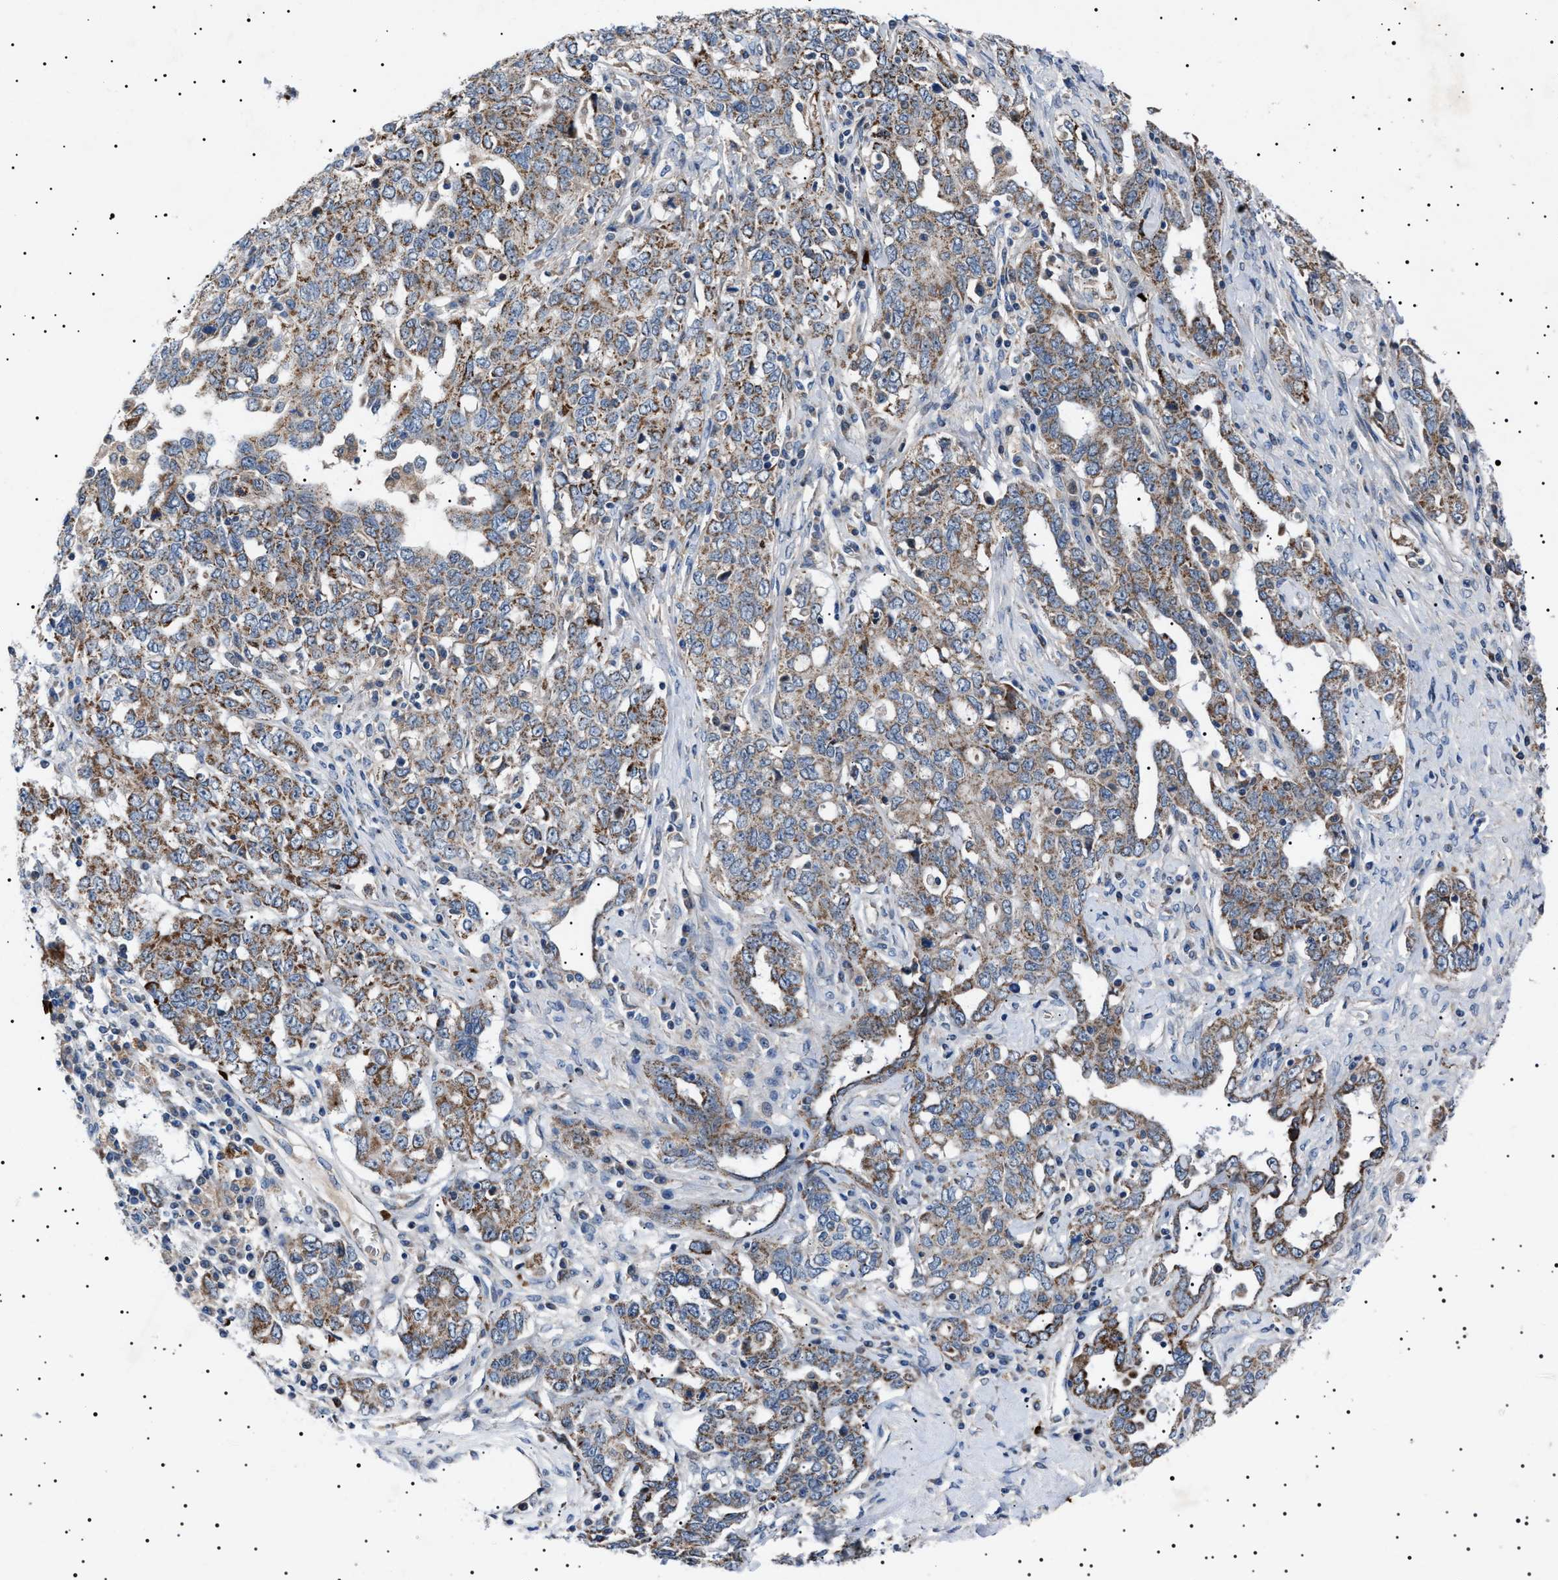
{"staining": {"intensity": "moderate", "quantity": ">75%", "location": "cytoplasmic/membranous"}, "tissue": "ovarian cancer", "cell_type": "Tumor cells", "image_type": "cancer", "snomed": [{"axis": "morphology", "description": "Carcinoma, endometroid"}, {"axis": "topography", "description": "Ovary"}], "caption": "Immunohistochemical staining of endometroid carcinoma (ovarian) demonstrates medium levels of moderate cytoplasmic/membranous protein positivity in approximately >75% of tumor cells.", "gene": "PTRH1", "patient": {"sex": "female", "age": 62}}